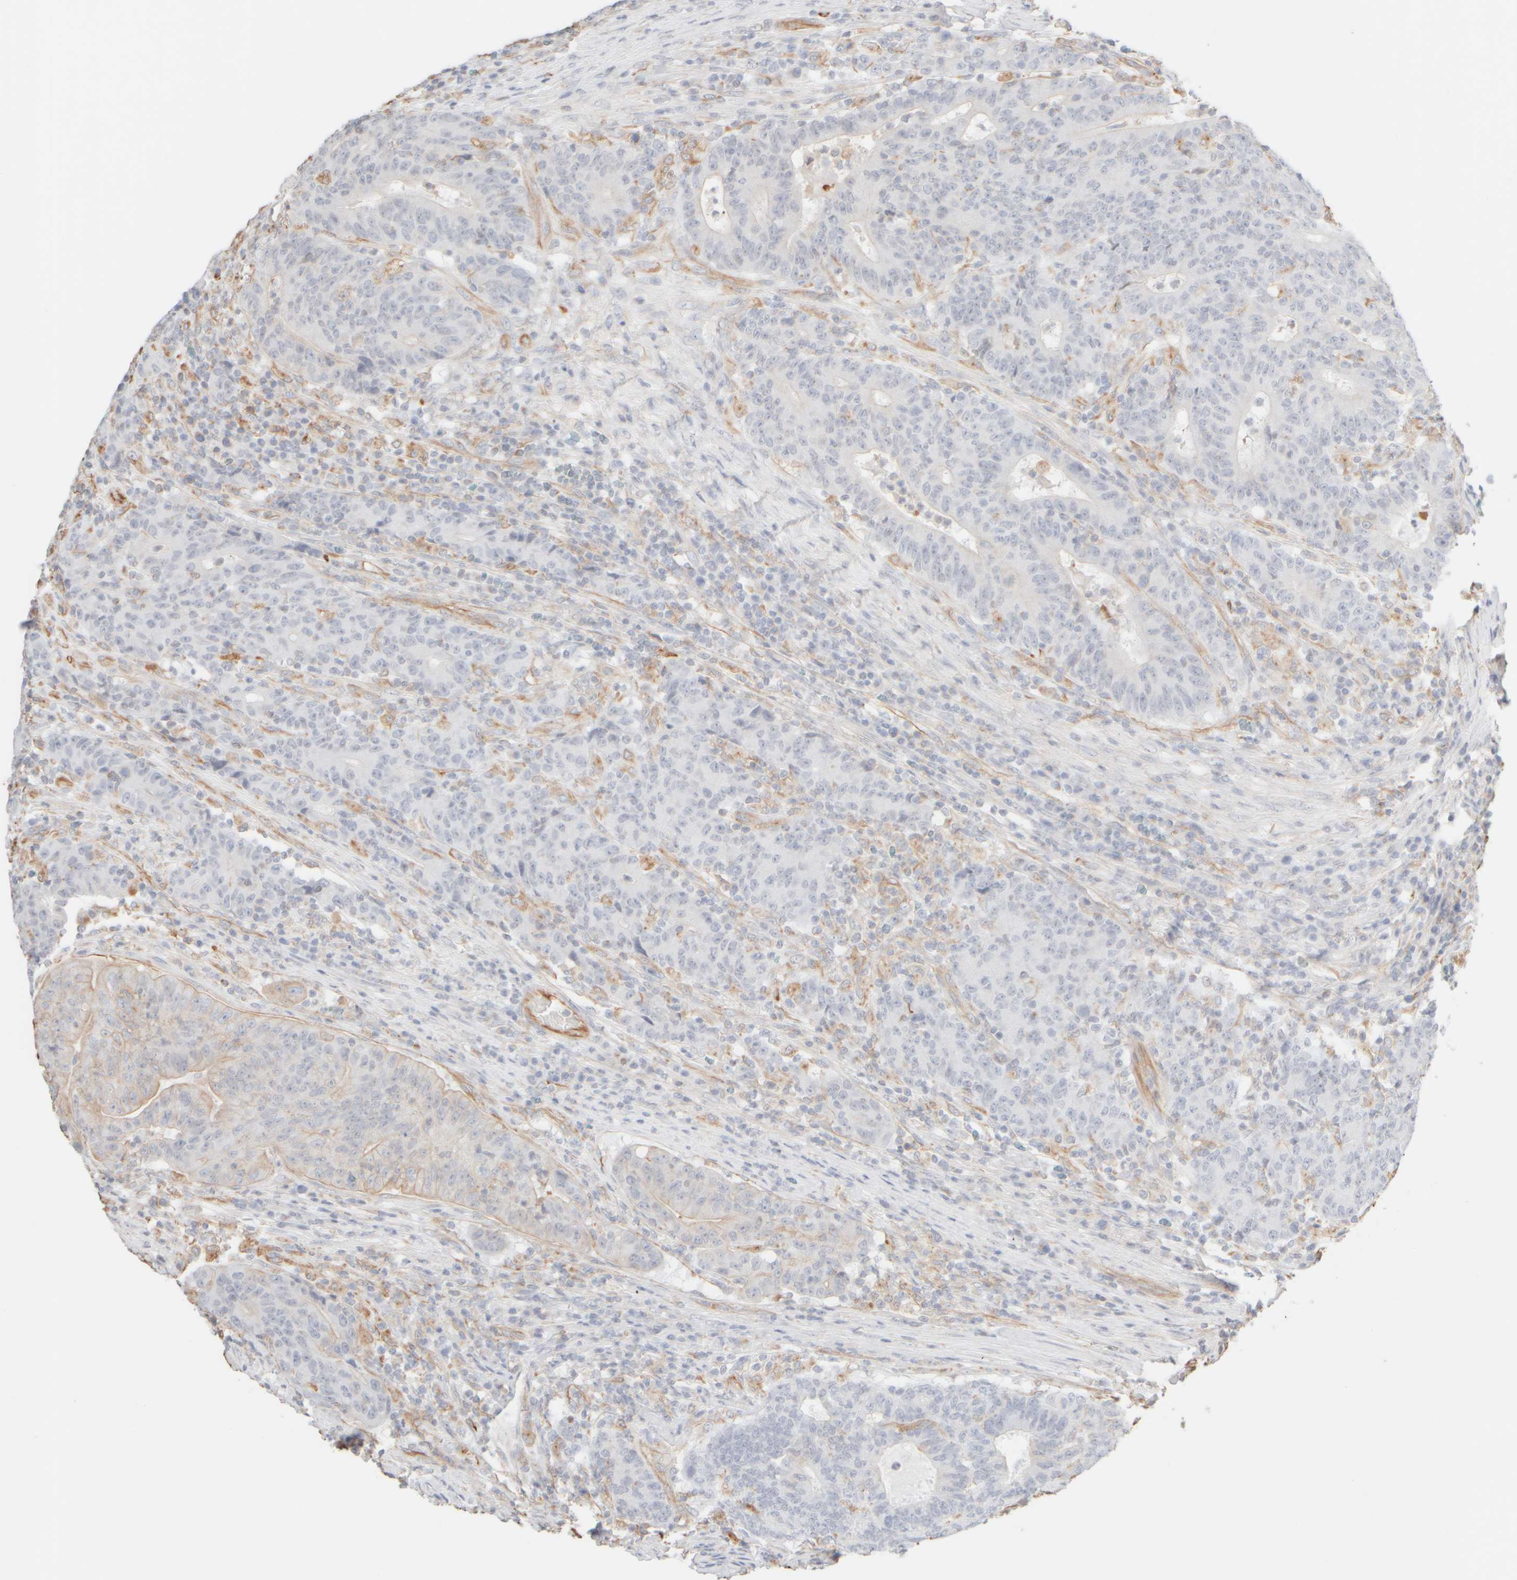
{"staining": {"intensity": "weak", "quantity": "<25%", "location": "cytoplasmic/membranous"}, "tissue": "colorectal cancer", "cell_type": "Tumor cells", "image_type": "cancer", "snomed": [{"axis": "morphology", "description": "Normal tissue, NOS"}, {"axis": "morphology", "description": "Adenocarcinoma, NOS"}, {"axis": "topography", "description": "Colon"}], "caption": "Immunohistochemistry (IHC) image of neoplastic tissue: human colorectal cancer stained with DAB reveals no significant protein expression in tumor cells.", "gene": "KRT15", "patient": {"sex": "female", "age": 75}}